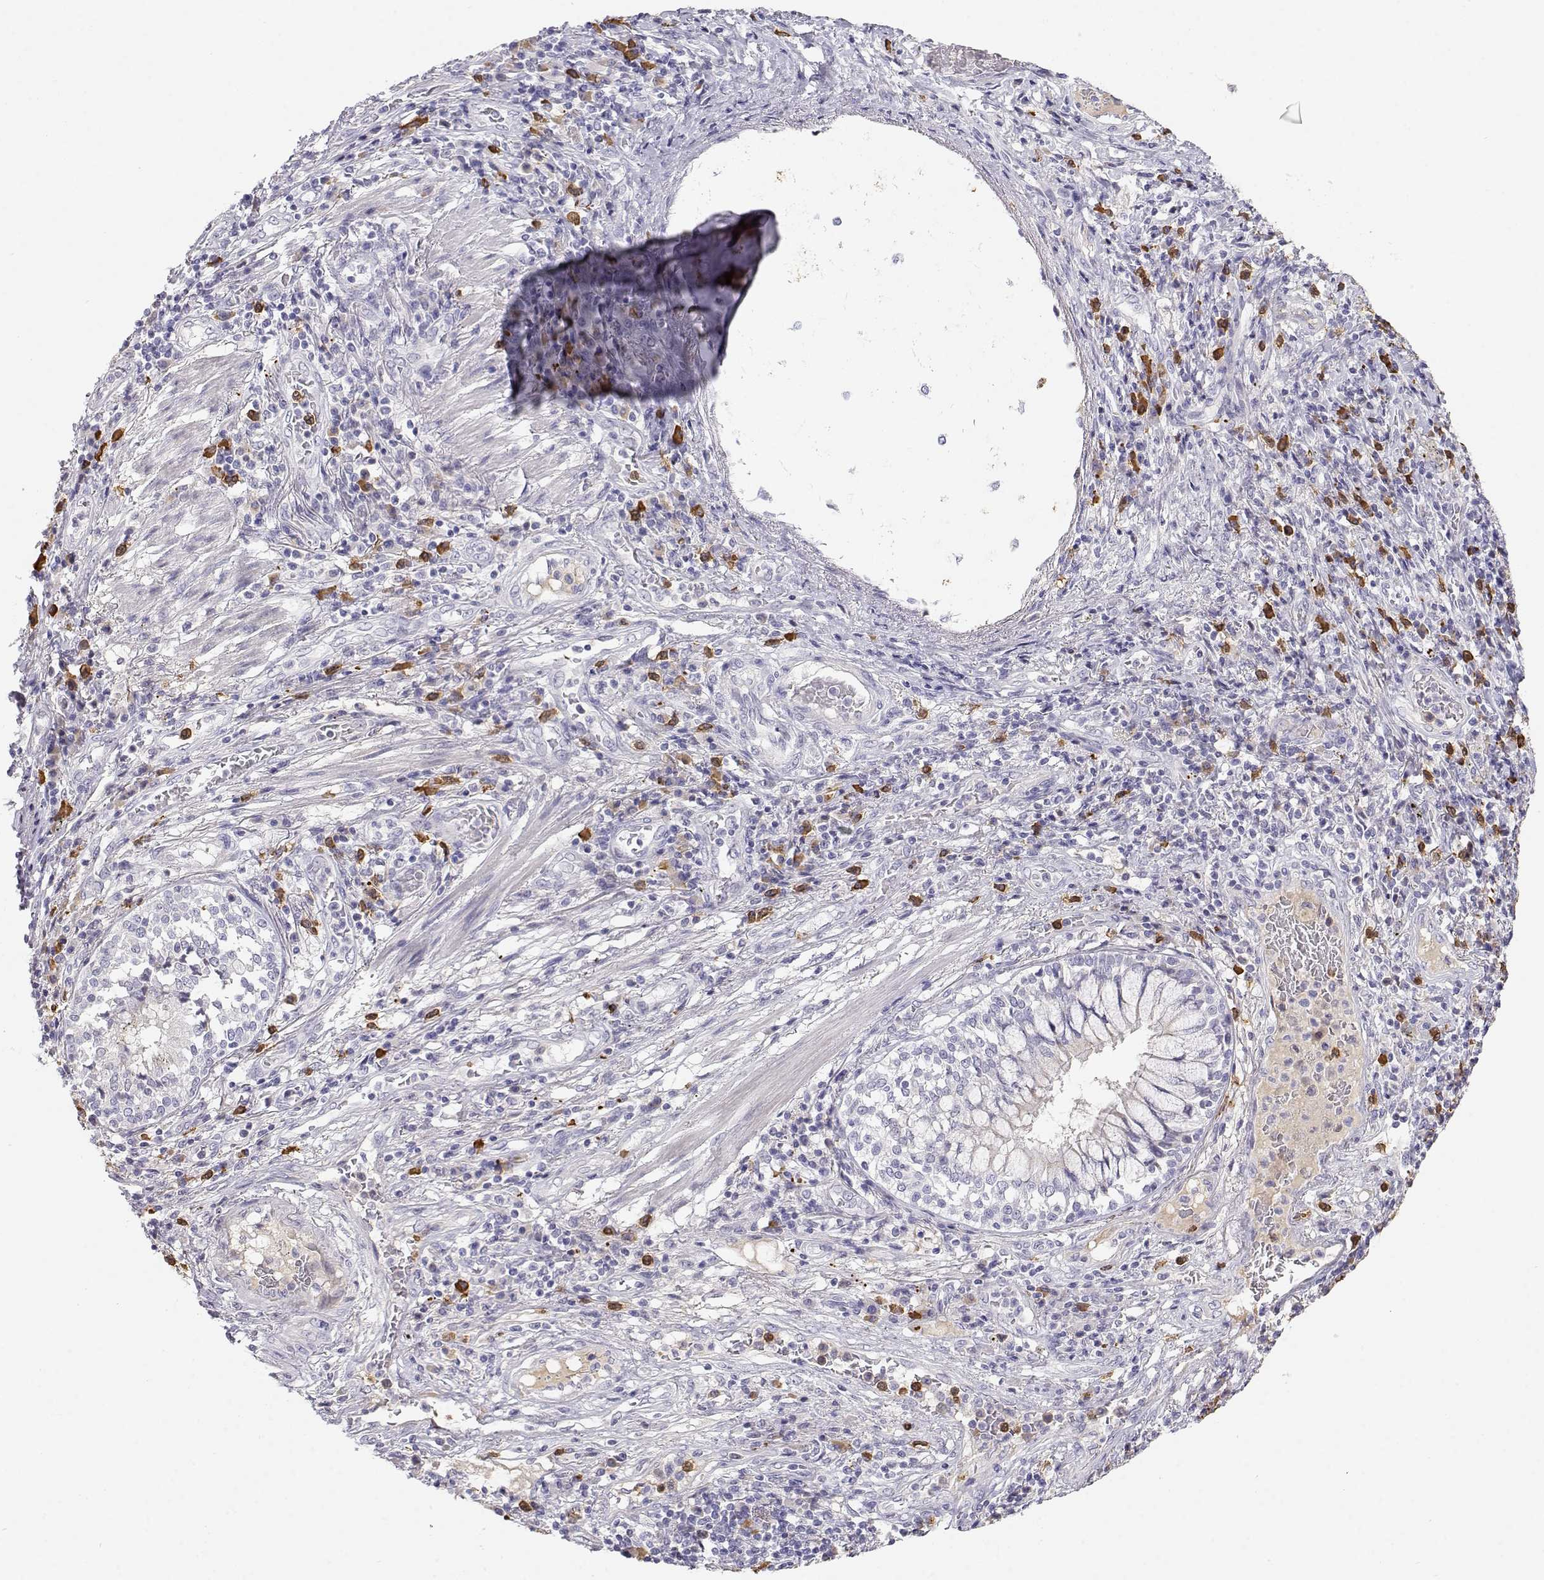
{"staining": {"intensity": "negative", "quantity": "none", "location": "none"}, "tissue": "lung cancer", "cell_type": "Tumor cells", "image_type": "cancer", "snomed": [{"axis": "morphology", "description": "Normal tissue, NOS"}, {"axis": "morphology", "description": "Squamous cell carcinoma, NOS"}, {"axis": "topography", "description": "Bronchus"}, {"axis": "topography", "description": "Lung"}], "caption": "IHC of lung squamous cell carcinoma shows no staining in tumor cells.", "gene": "CDHR1", "patient": {"sex": "male", "age": 64}}